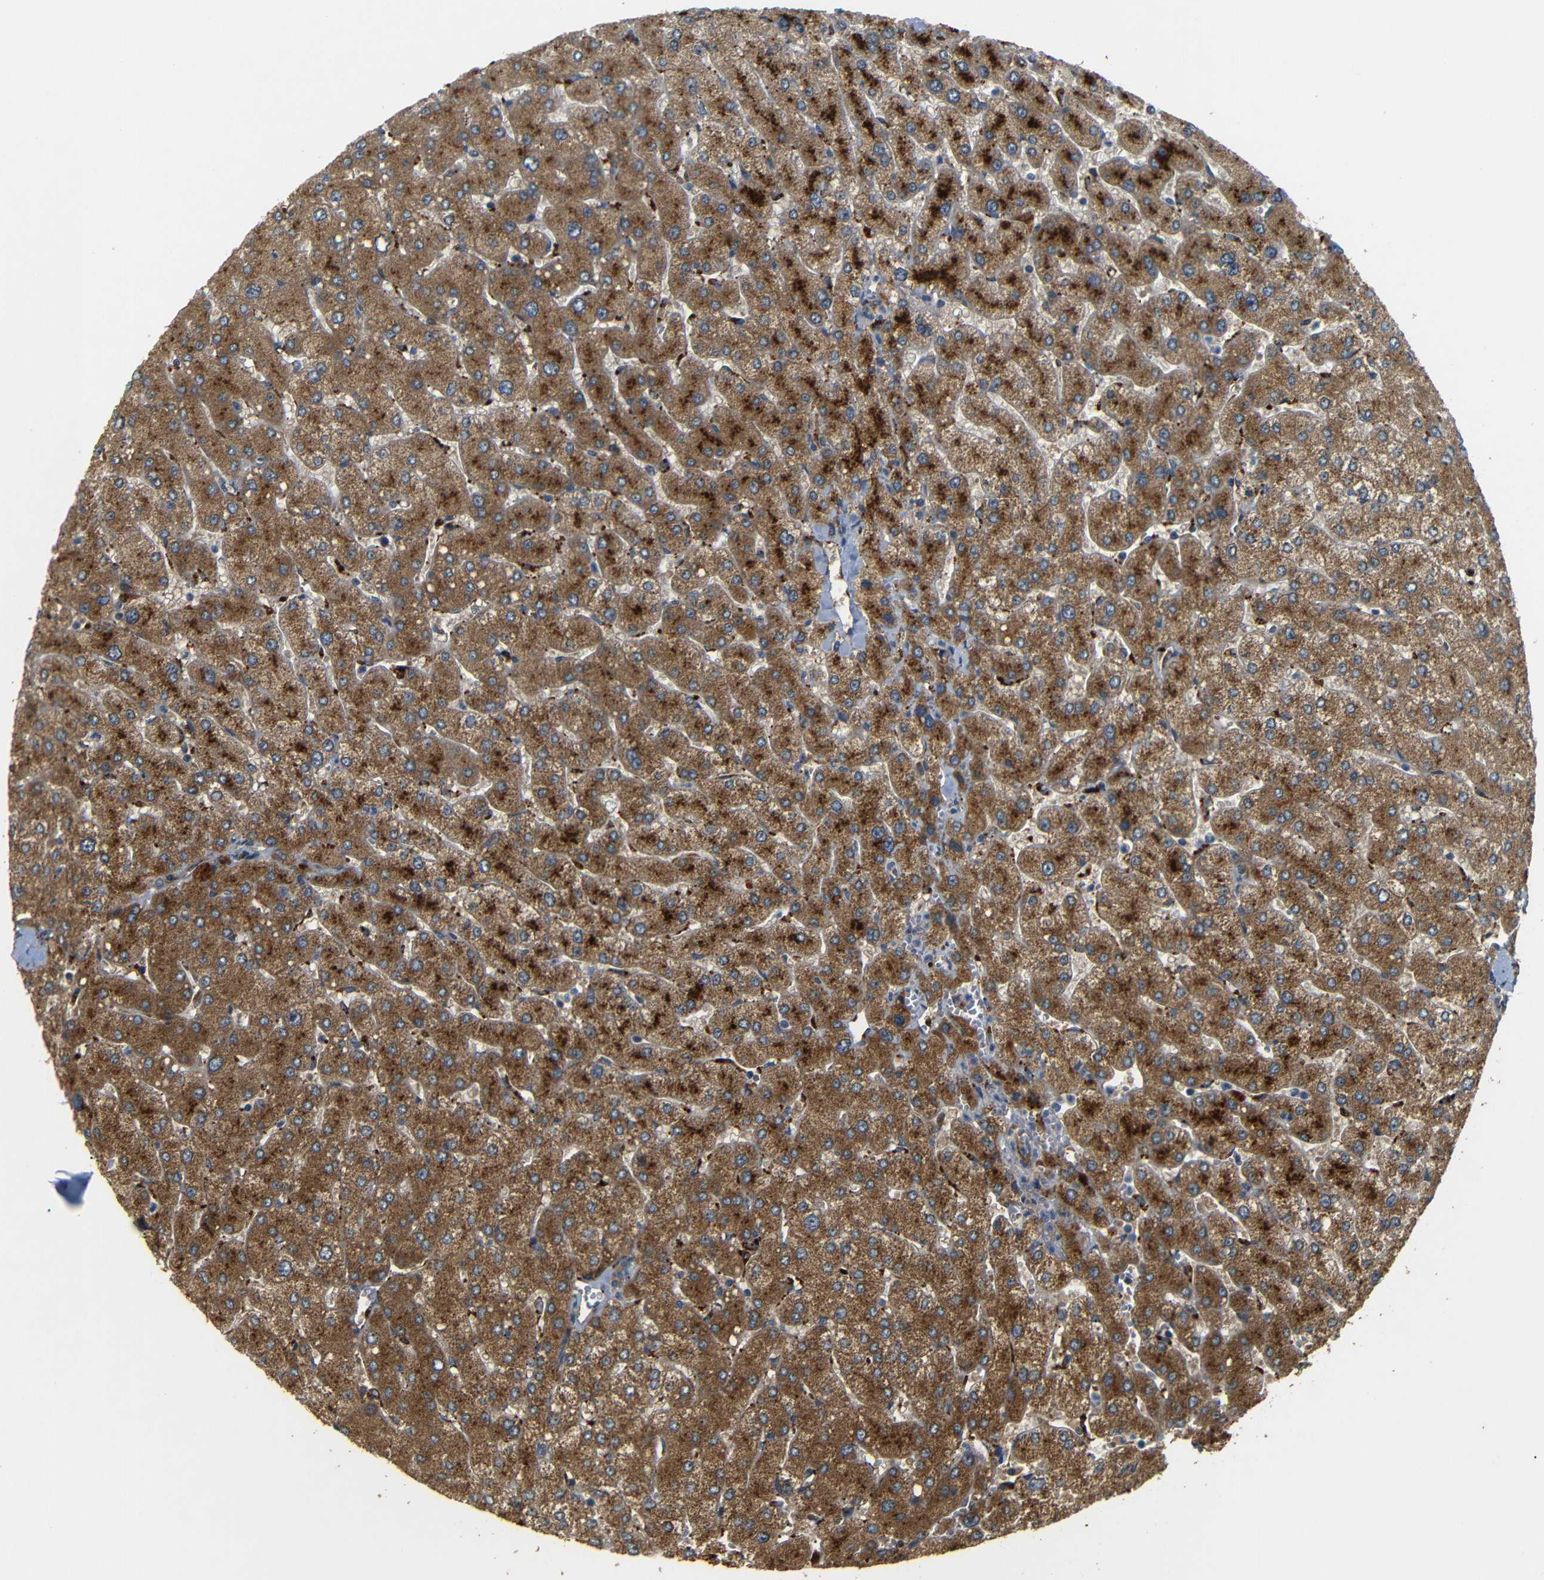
{"staining": {"intensity": "moderate", "quantity": ">75%", "location": "cytoplasmic/membranous"}, "tissue": "liver", "cell_type": "Cholangiocytes", "image_type": "normal", "snomed": [{"axis": "morphology", "description": "Normal tissue, NOS"}, {"axis": "topography", "description": "Liver"}], "caption": "Immunohistochemical staining of benign human liver reveals >75% levels of moderate cytoplasmic/membranous protein positivity in approximately >75% of cholangiocytes.", "gene": "ATP7A", "patient": {"sex": "male", "age": 55}}